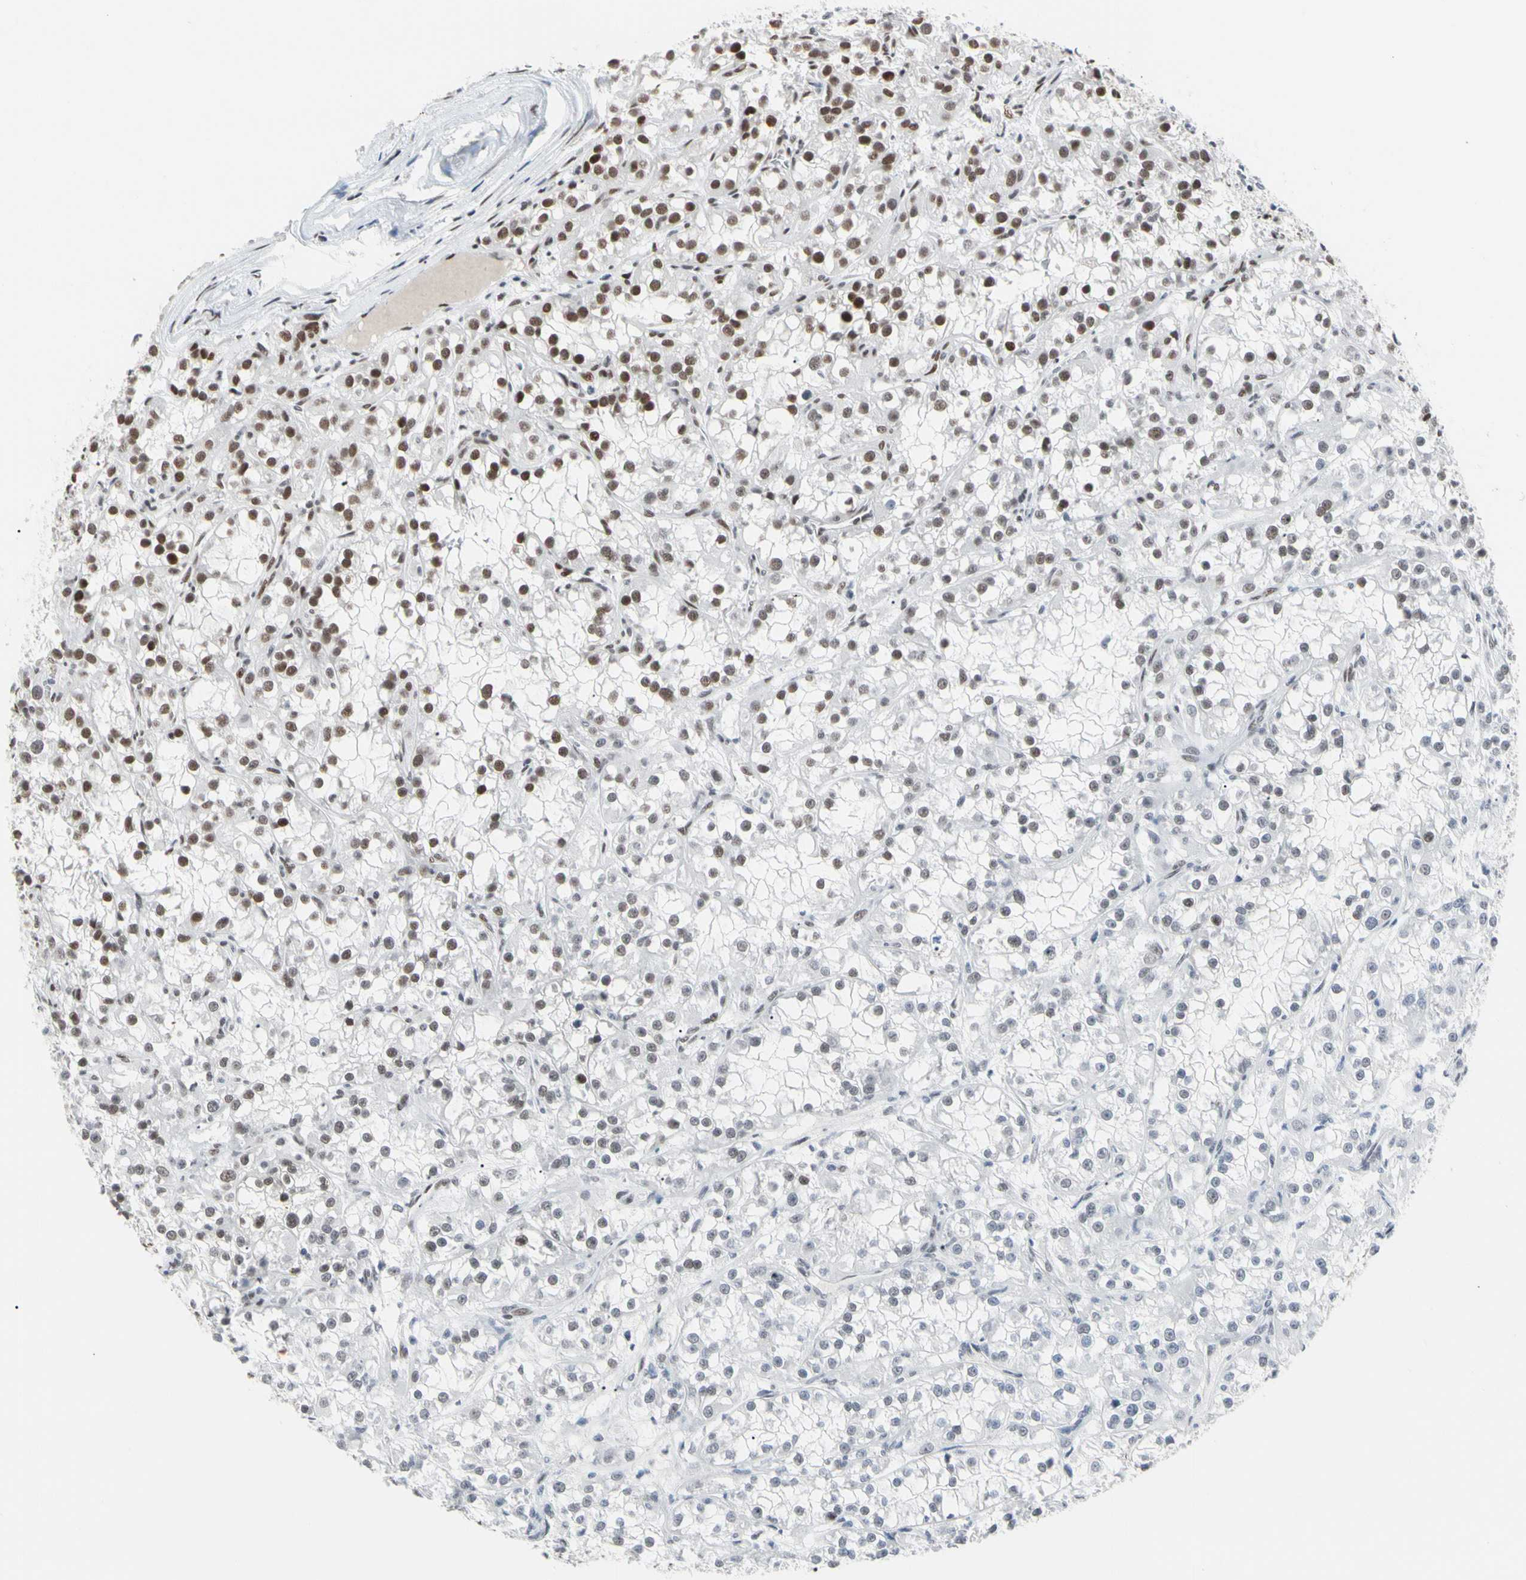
{"staining": {"intensity": "strong", "quantity": "<25%", "location": "nuclear"}, "tissue": "renal cancer", "cell_type": "Tumor cells", "image_type": "cancer", "snomed": [{"axis": "morphology", "description": "Adenocarcinoma, NOS"}, {"axis": "topography", "description": "Kidney"}], "caption": "This is an image of IHC staining of renal adenocarcinoma, which shows strong positivity in the nuclear of tumor cells.", "gene": "FAM98B", "patient": {"sex": "female", "age": 52}}